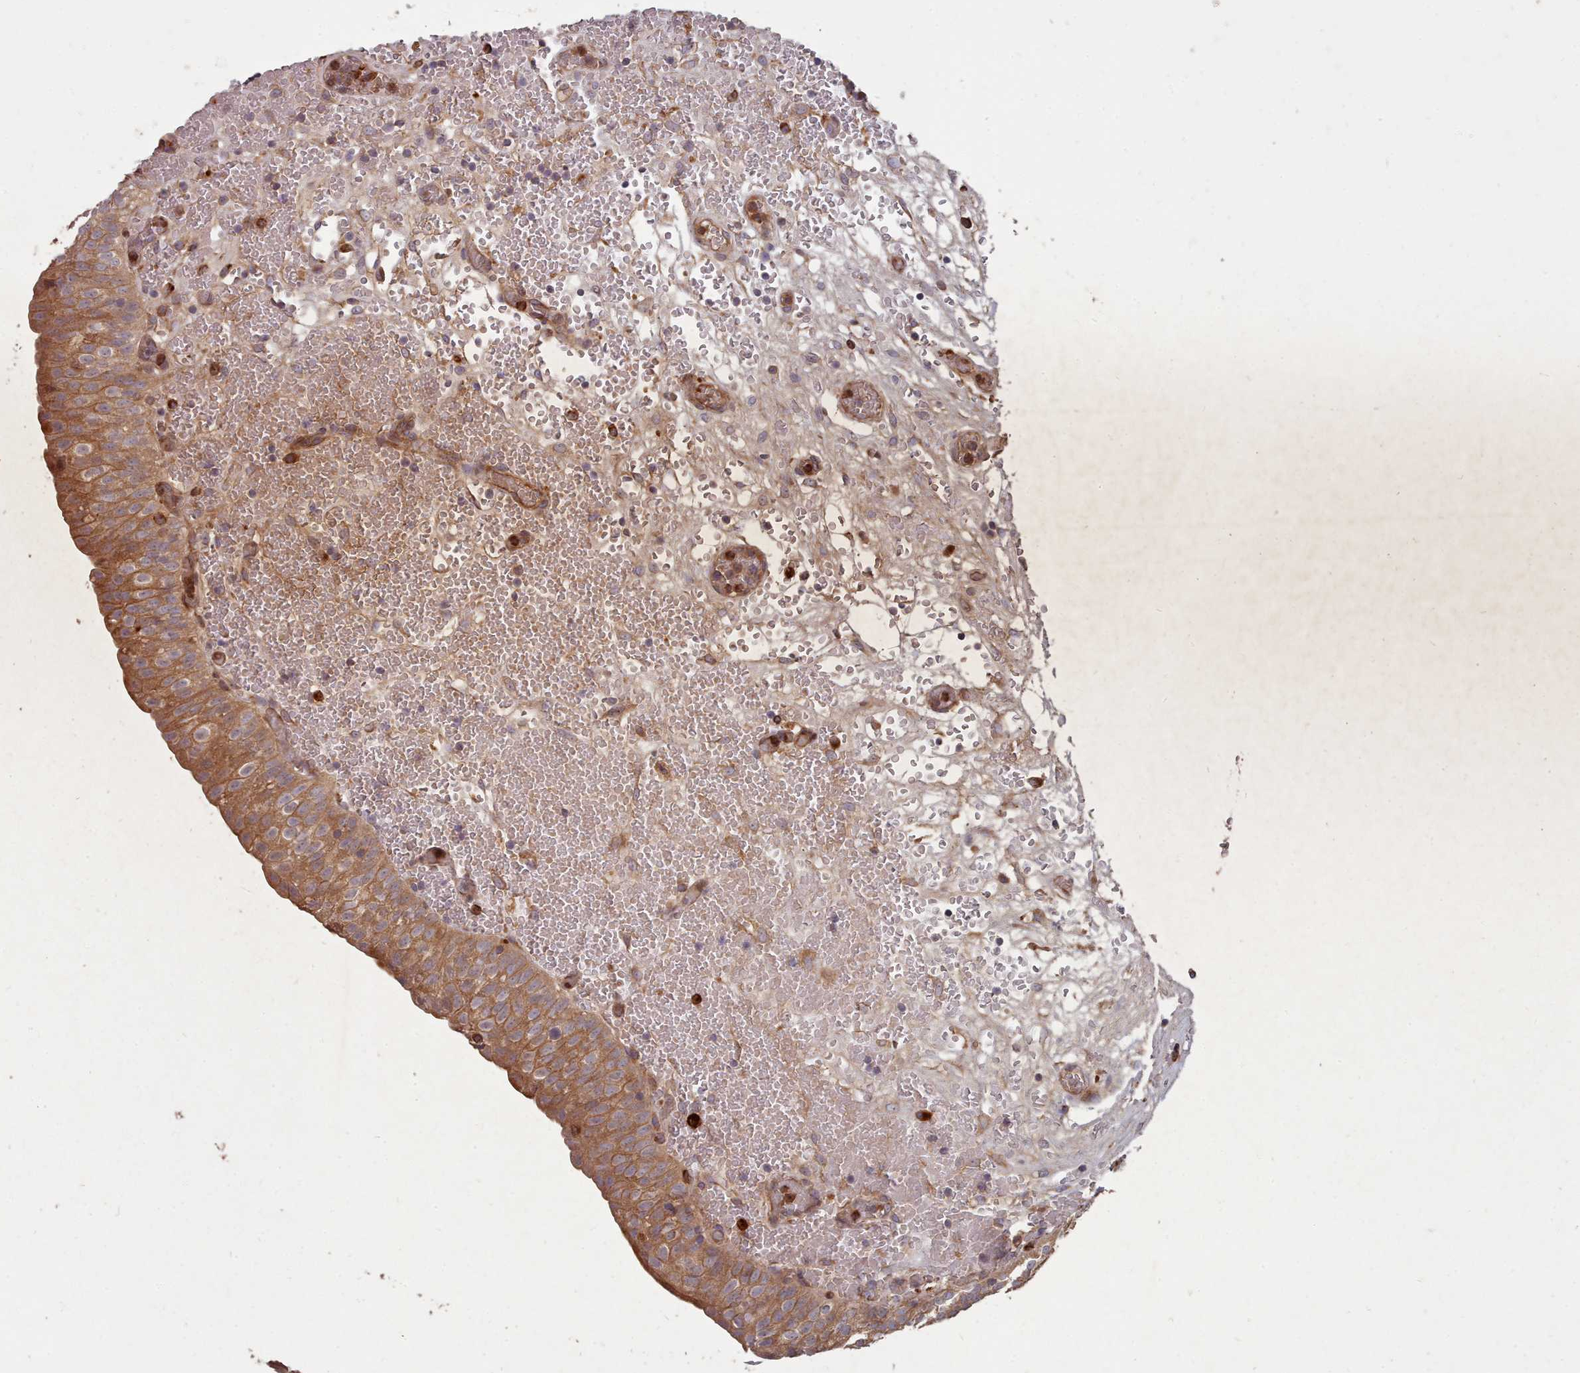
{"staining": {"intensity": "moderate", "quantity": ">75%", "location": "cytoplasmic/membranous"}, "tissue": "urinary bladder", "cell_type": "Urothelial cells", "image_type": "normal", "snomed": [{"axis": "morphology", "description": "Normal tissue, NOS"}, {"axis": "topography", "description": "Urinary bladder"}], "caption": "Immunohistochemical staining of benign human urinary bladder demonstrates moderate cytoplasmic/membranous protein staining in about >75% of urothelial cells.", "gene": "THSD7B", "patient": {"sex": "male", "age": 55}}